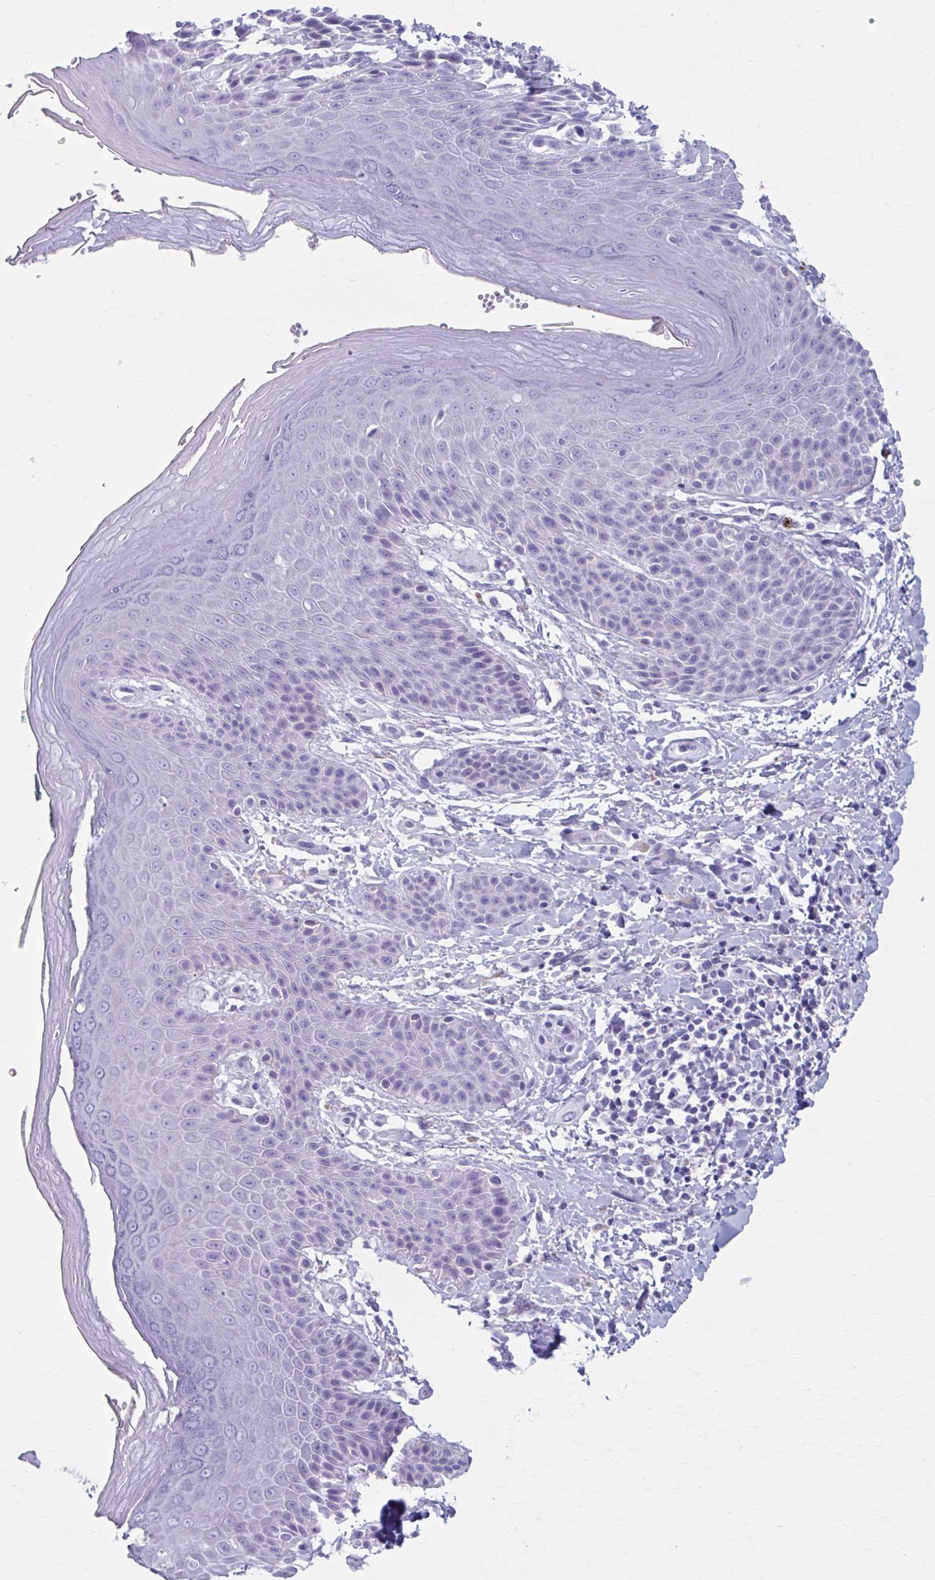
{"staining": {"intensity": "negative", "quantity": "none", "location": "none"}, "tissue": "skin", "cell_type": "Epidermal cells", "image_type": "normal", "snomed": [{"axis": "morphology", "description": "Normal tissue, NOS"}, {"axis": "topography", "description": "Peripheral nerve tissue"}], "caption": "DAB (3,3'-diaminobenzidine) immunohistochemical staining of unremarkable human skin displays no significant staining in epidermal cells.", "gene": "KCNE2", "patient": {"sex": "male", "age": 51}}